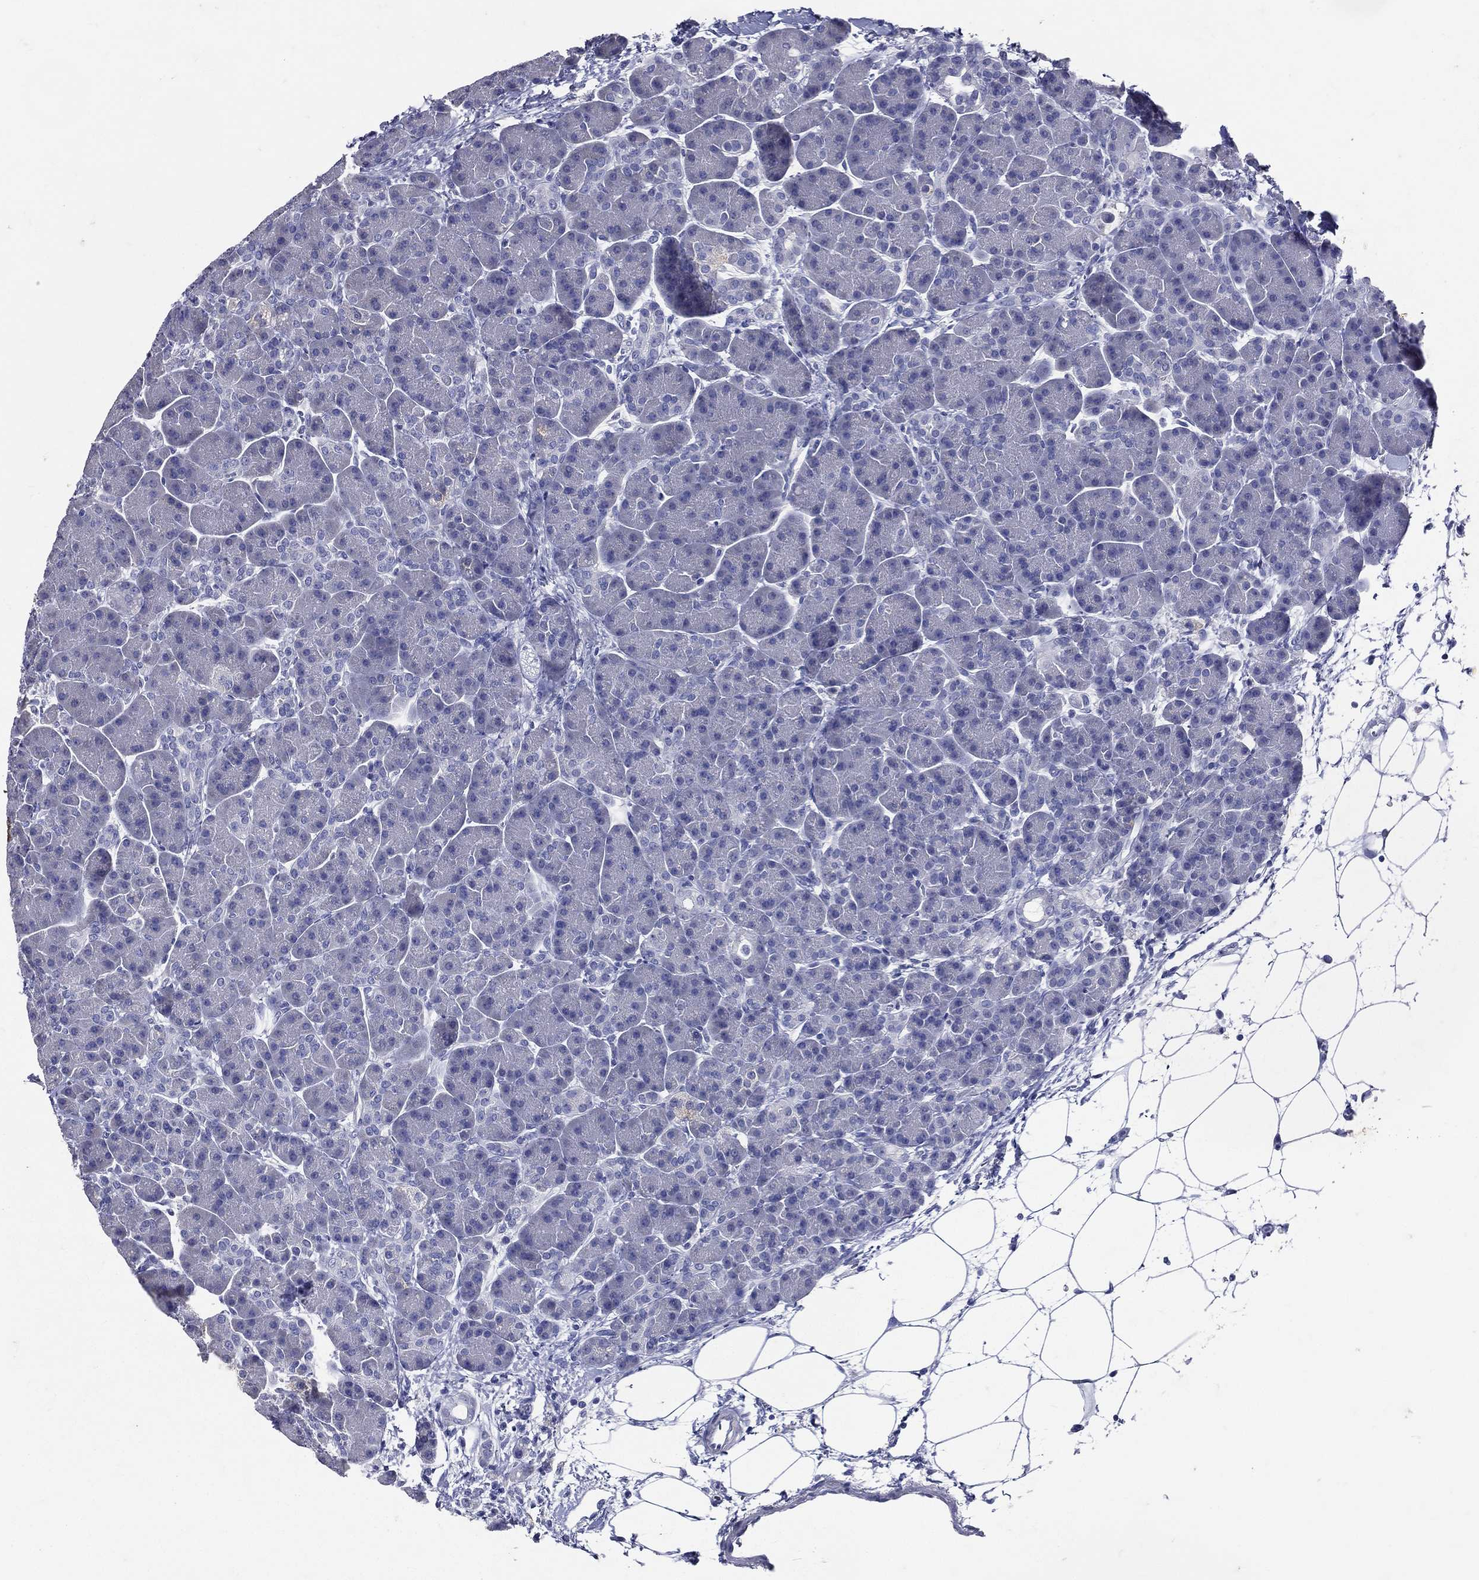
{"staining": {"intensity": "negative", "quantity": "none", "location": "none"}, "tissue": "pancreas", "cell_type": "Exocrine glandular cells", "image_type": "normal", "snomed": [{"axis": "morphology", "description": "Normal tissue, NOS"}, {"axis": "topography", "description": "Pancreas"}], "caption": "Immunohistochemistry (IHC) of unremarkable human pancreas exhibits no staining in exocrine glandular cells.", "gene": "TGM1", "patient": {"sex": "female", "age": 63}}